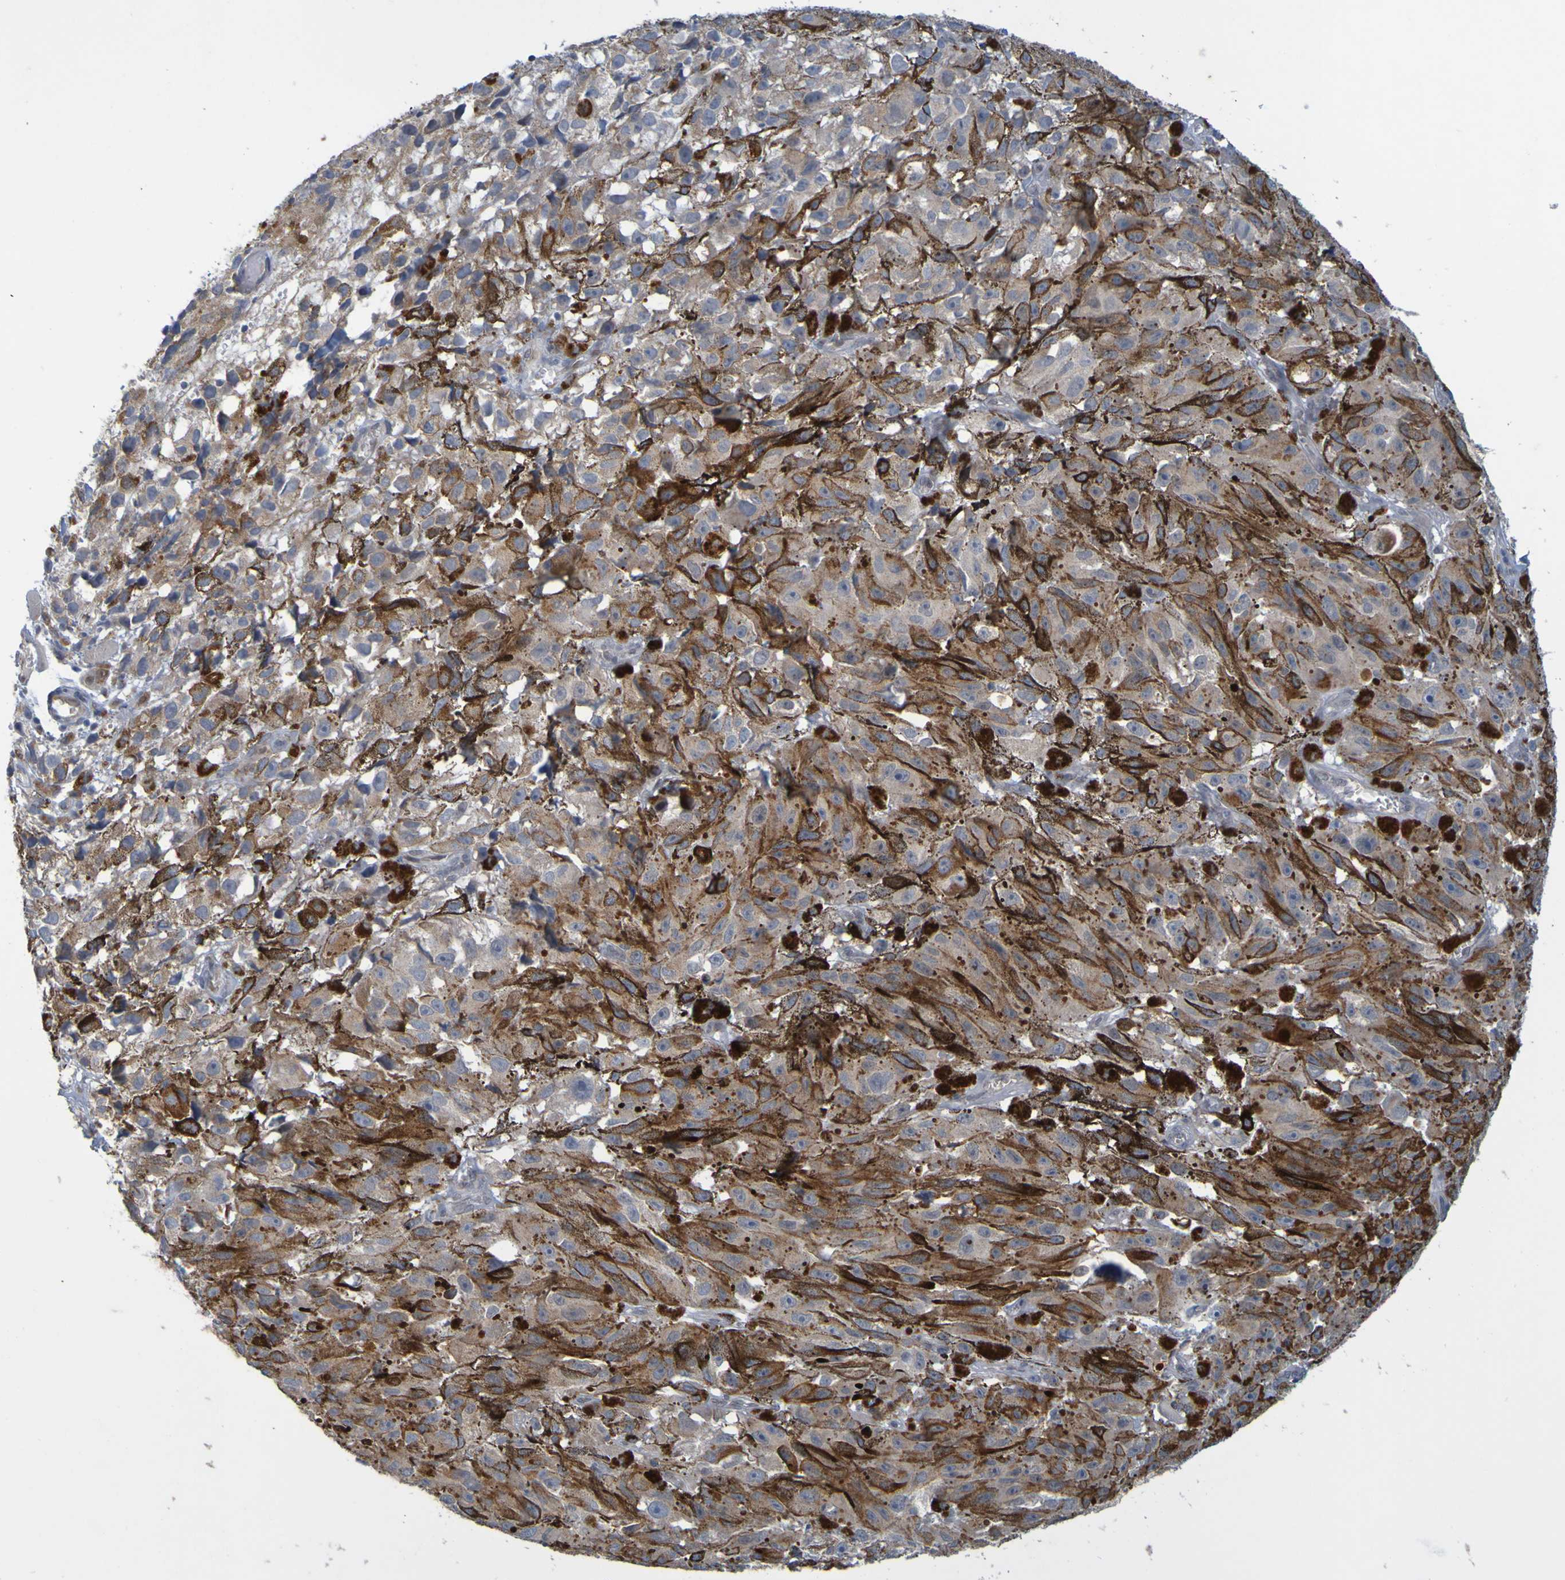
{"staining": {"intensity": "weak", "quantity": ">75%", "location": "cytoplasmic/membranous"}, "tissue": "melanoma", "cell_type": "Tumor cells", "image_type": "cancer", "snomed": [{"axis": "morphology", "description": "Malignant melanoma, NOS"}, {"axis": "topography", "description": "Skin"}], "caption": "Immunohistochemistry (IHC) micrograph of human malignant melanoma stained for a protein (brown), which demonstrates low levels of weak cytoplasmic/membranous staining in about >75% of tumor cells.", "gene": "MOGS", "patient": {"sex": "female", "age": 104}}